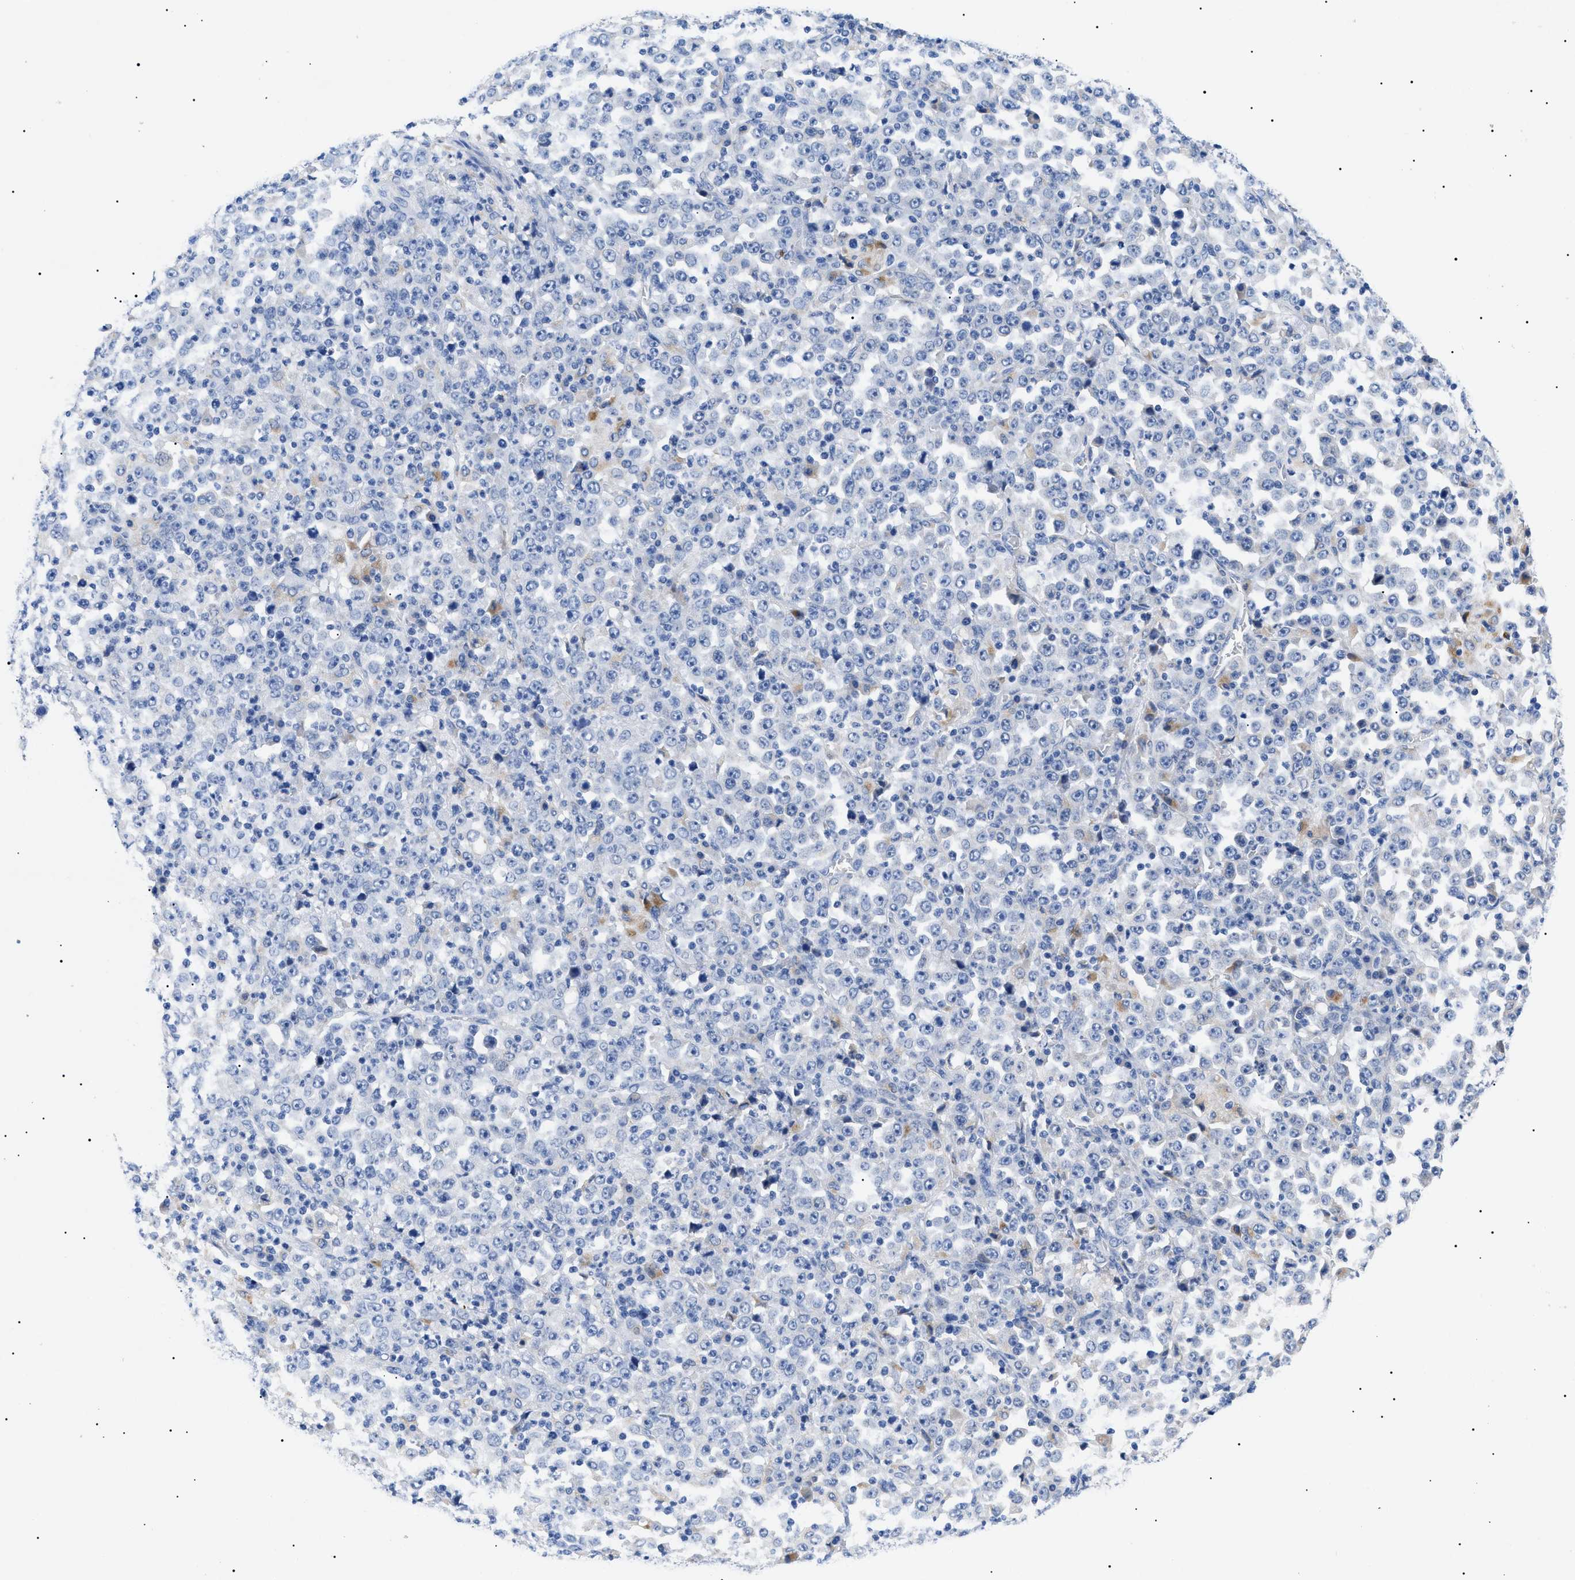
{"staining": {"intensity": "negative", "quantity": "none", "location": "none"}, "tissue": "stomach cancer", "cell_type": "Tumor cells", "image_type": "cancer", "snomed": [{"axis": "morphology", "description": "Normal tissue, NOS"}, {"axis": "morphology", "description": "Adenocarcinoma, NOS"}, {"axis": "topography", "description": "Stomach, upper"}, {"axis": "topography", "description": "Stomach"}], "caption": "IHC histopathology image of neoplastic tissue: human stomach cancer stained with DAB exhibits no significant protein positivity in tumor cells.", "gene": "ACKR1", "patient": {"sex": "male", "age": 59}}